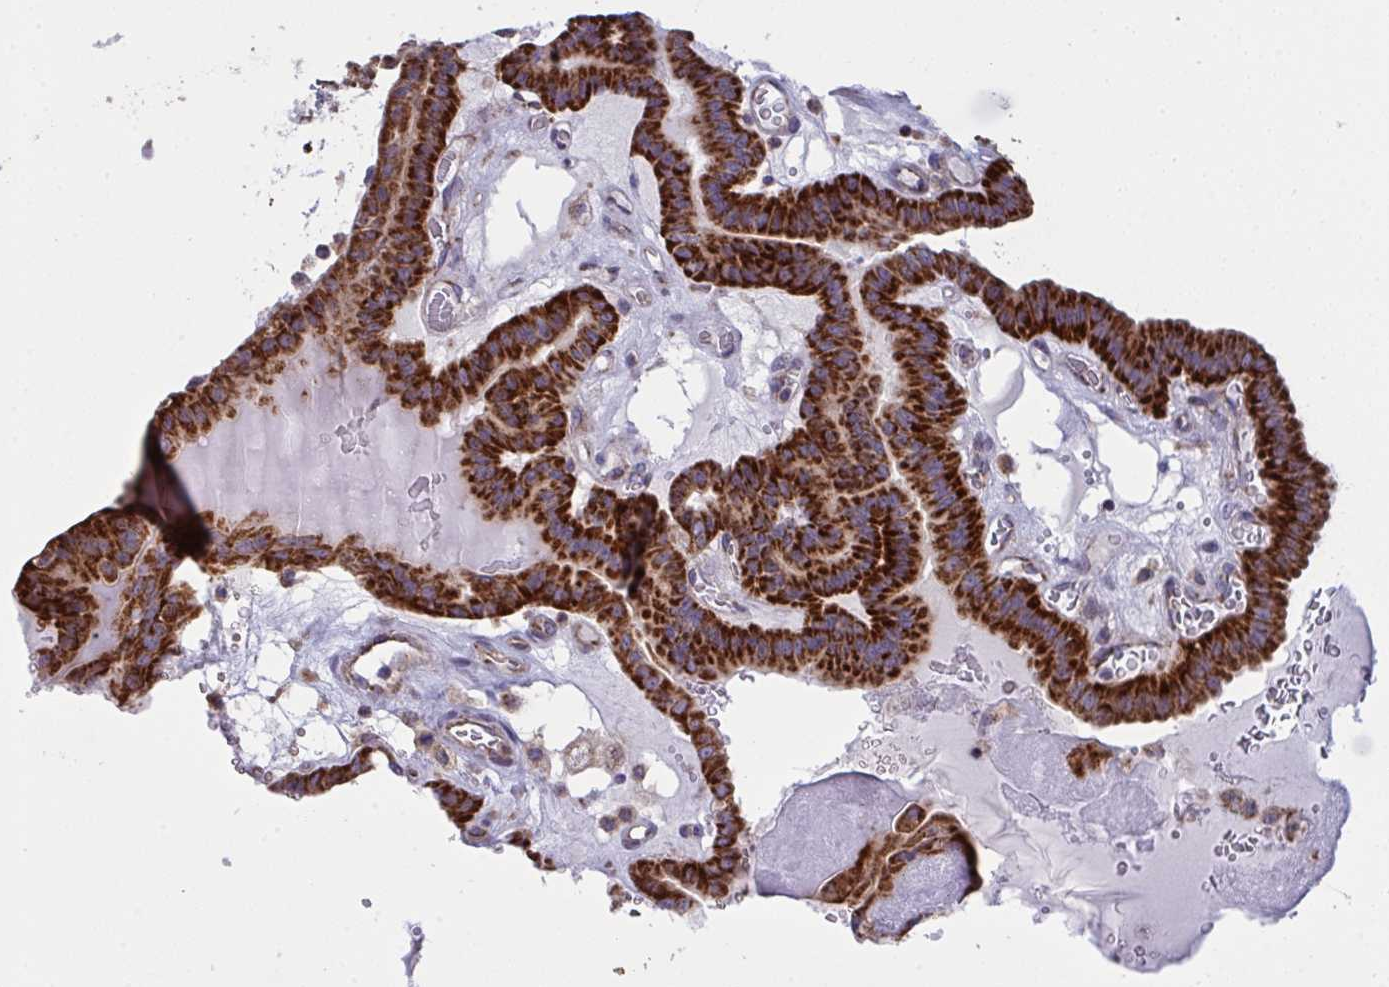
{"staining": {"intensity": "strong", "quantity": ">75%", "location": "cytoplasmic/membranous"}, "tissue": "thyroid cancer", "cell_type": "Tumor cells", "image_type": "cancer", "snomed": [{"axis": "morphology", "description": "Papillary adenocarcinoma, NOS"}, {"axis": "topography", "description": "Thyroid gland"}], "caption": "The micrograph shows staining of thyroid papillary adenocarcinoma, revealing strong cytoplasmic/membranous protein staining (brown color) within tumor cells.", "gene": "MICOS10", "patient": {"sex": "male", "age": 87}}